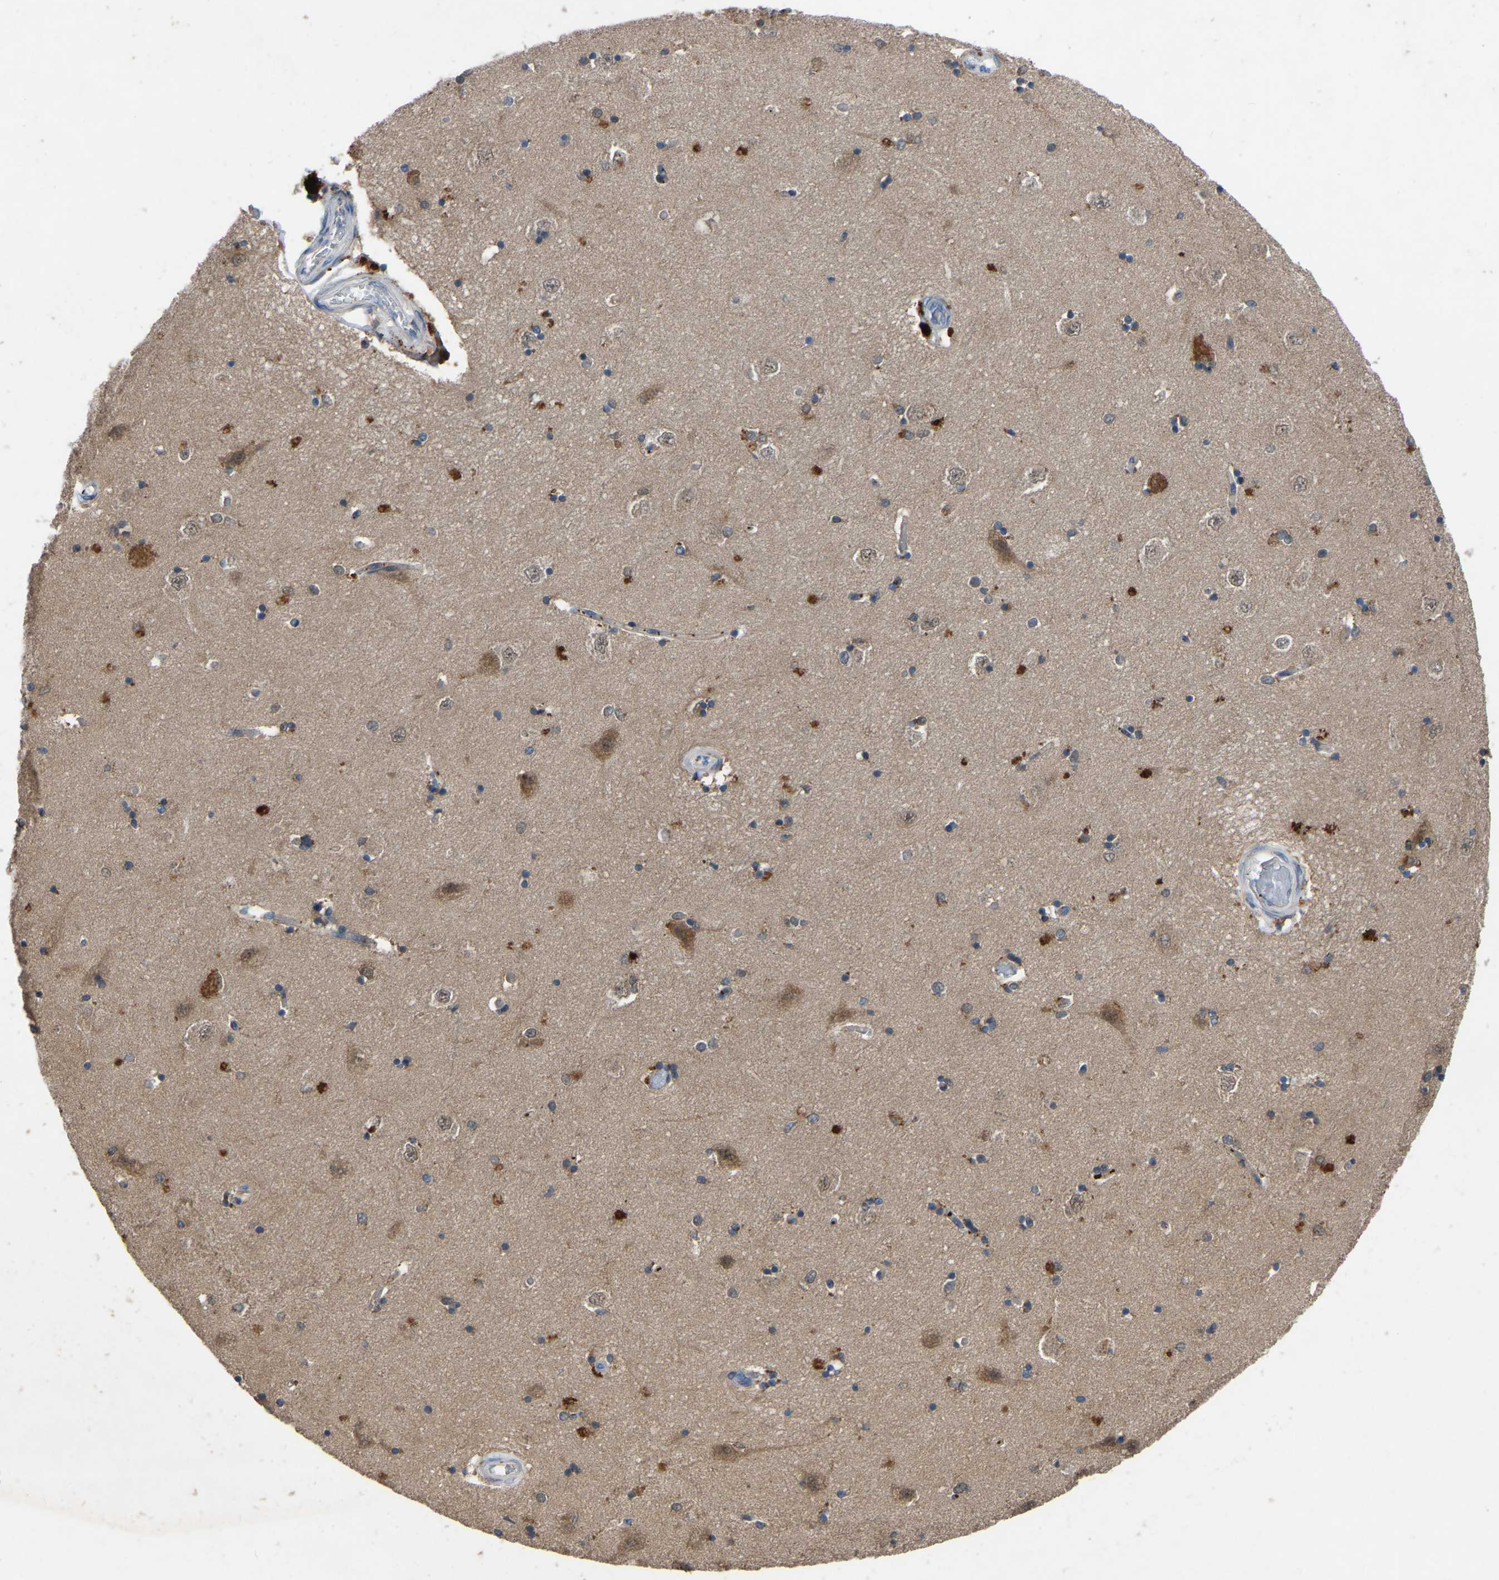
{"staining": {"intensity": "moderate", "quantity": "<25%", "location": "cytoplasmic/membranous"}, "tissue": "hippocampus", "cell_type": "Glial cells", "image_type": "normal", "snomed": [{"axis": "morphology", "description": "Normal tissue, NOS"}, {"axis": "topography", "description": "Hippocampus"}], "caption": "A brown stain highlights moderate cytoplasmic/membranous positivity of a protein in glial cells of unremarkable human hippocampus.", "gene": "FHIT", "patient": {"sex": "male", "age": 45}}